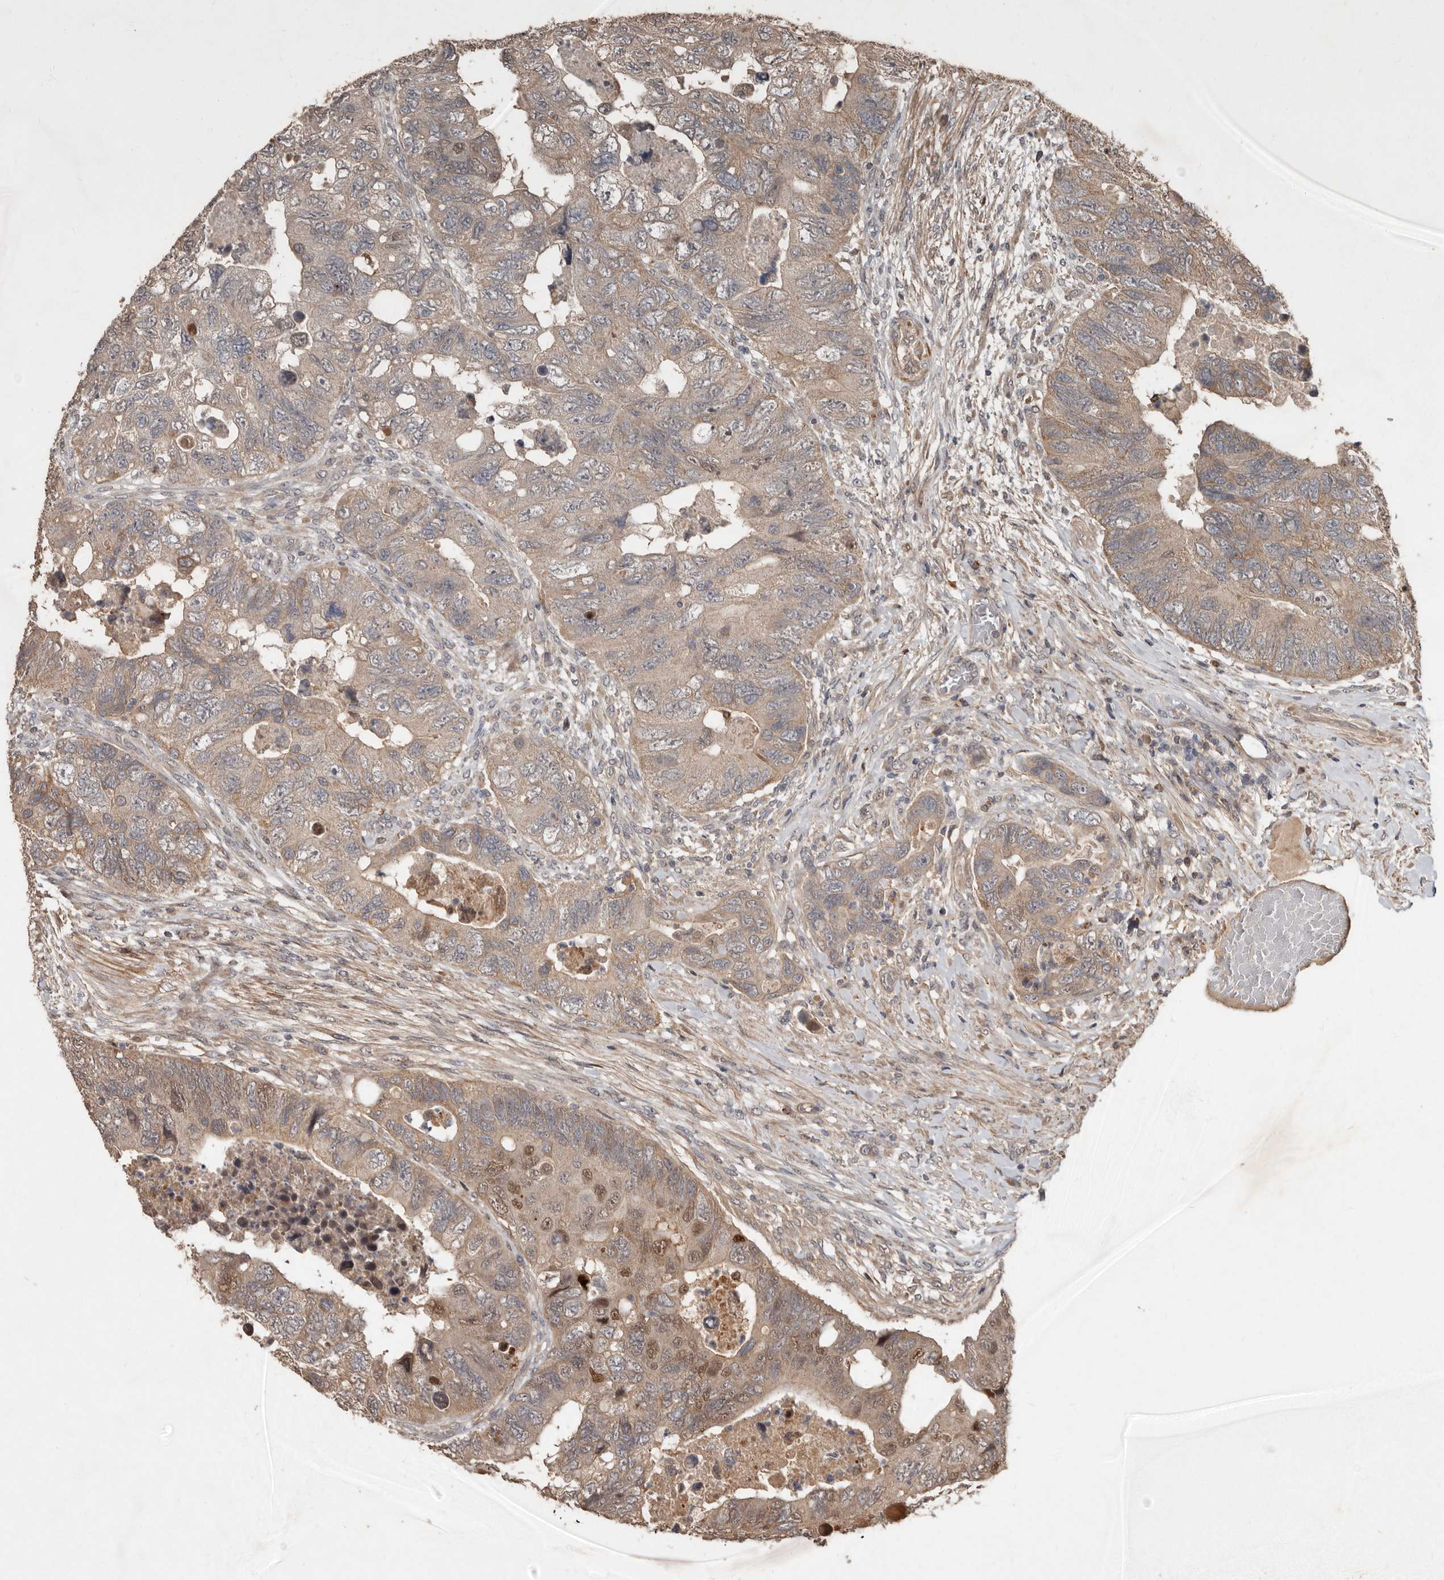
{"staining": {"intensity": "moderate", "quantity": "25%-75%", "location": "cytoplasmic/membranous,nuclear"}, "tissue": "colorectal cancer", "cell_type": "Tumor cells", "image_type": "cancer", "snomed": [{"axis": "morphology", "description": "Adenocarcinoma, NOS"}, {"axis": "topography", "description": "Rectum"}], "caption": "The photomicrograph shows immunohistochemical staining of colorectal cancer. There is moderate cytoplasmic/membranous and nuclear staining is appreciated in approximately 25%-75% of tumor cells.", "gene": "KIF26B", "patient": {"sex": "male", "age": 63}}